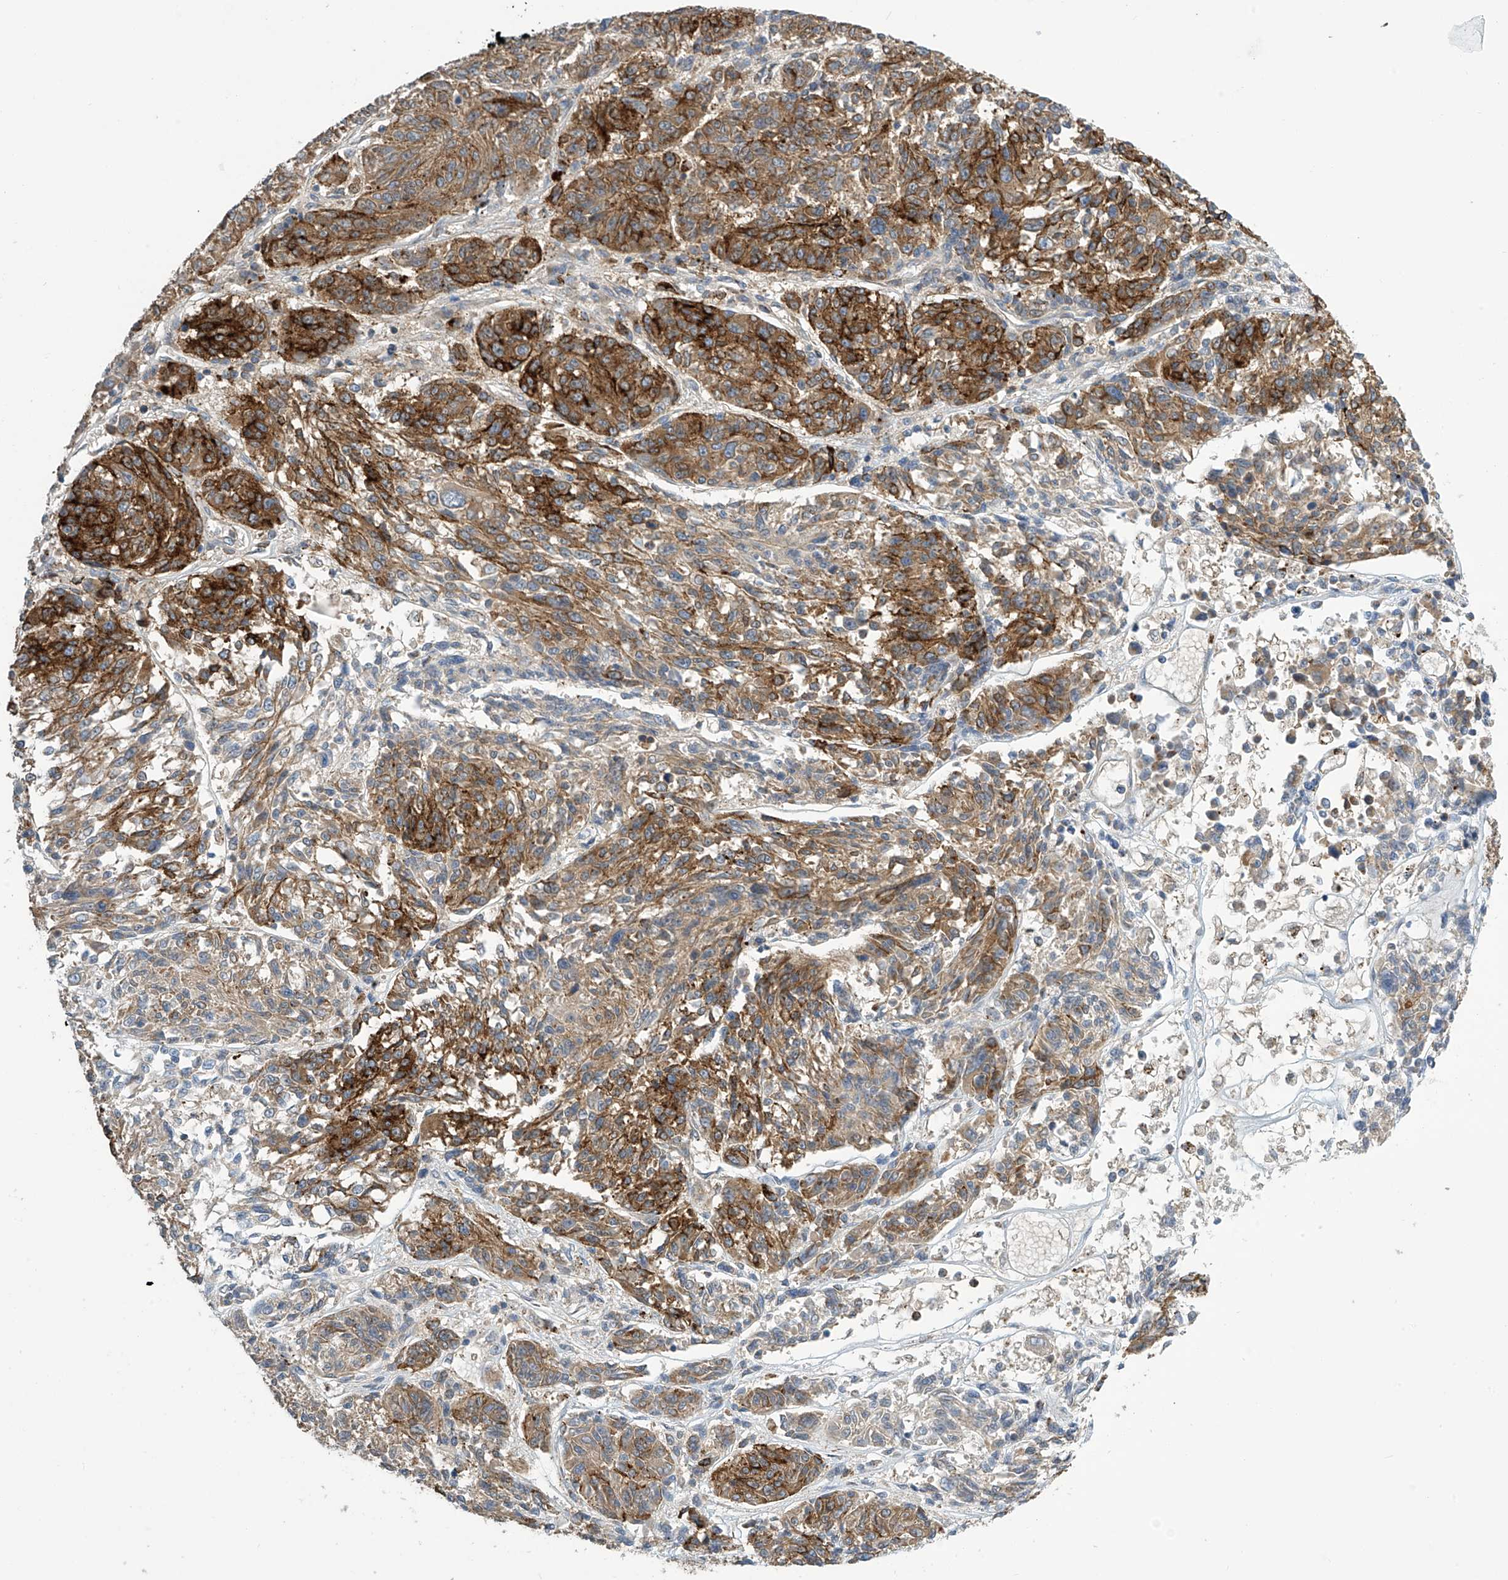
{"staining": {"intensity": "strong", "quantity": "25%-75%", "location": "cytoplasmic/membranous"}, "tissue": "melanoma", "cell_type": "Tumor cells", "image_type": "cancer", "snomed": [{"axis": "morphology", "description": "Malignant melanoma, NOS"}, {"axis": "topography", "description": "Skin"}], "caption": "Malignant melanoma stained with a brown dye shows strong cytoplasmic/membranous positive staining in approximately 25%-75% of tumor cells.", "gene": "IBA57", "patient": {"sex": "male", "age": 53}}